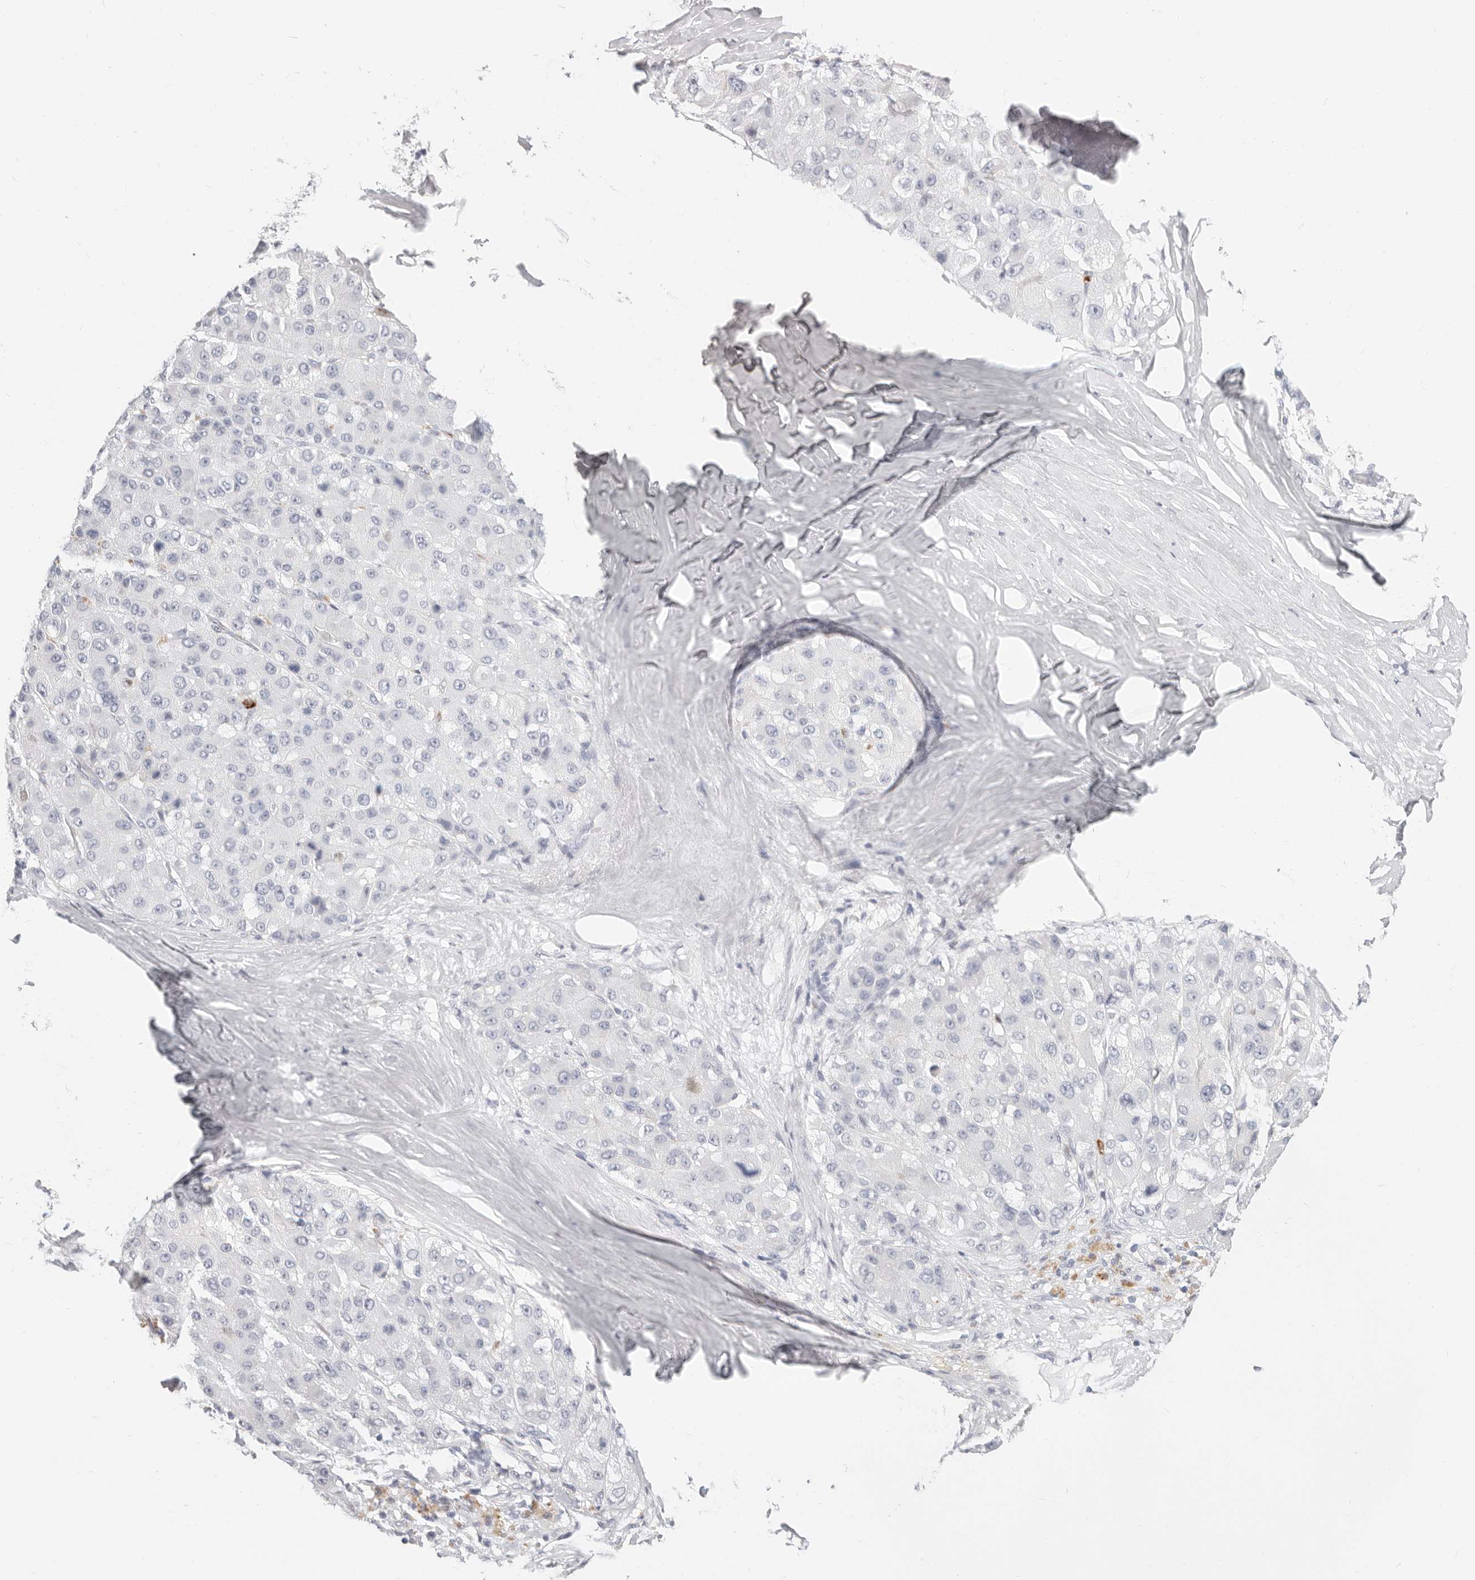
{"staining": {"intensity": "negative", "quantity": "none", "location": "none"}, "tissue": "liver cancer", "cell_type": "Tumor cells", "image_type": "cancer", "snomed": [{"axis": "morphology", "description": "Carcinoma, Hepatocellular, NOS"}, {"axis": "topography", "description": "Liver"}], "caption": "Liver cancer was stained to show a protein in brown. There is no significant staining in tumor cells.", "gene": "CAMP", "patient": {"sex": "male", "age": 80}}